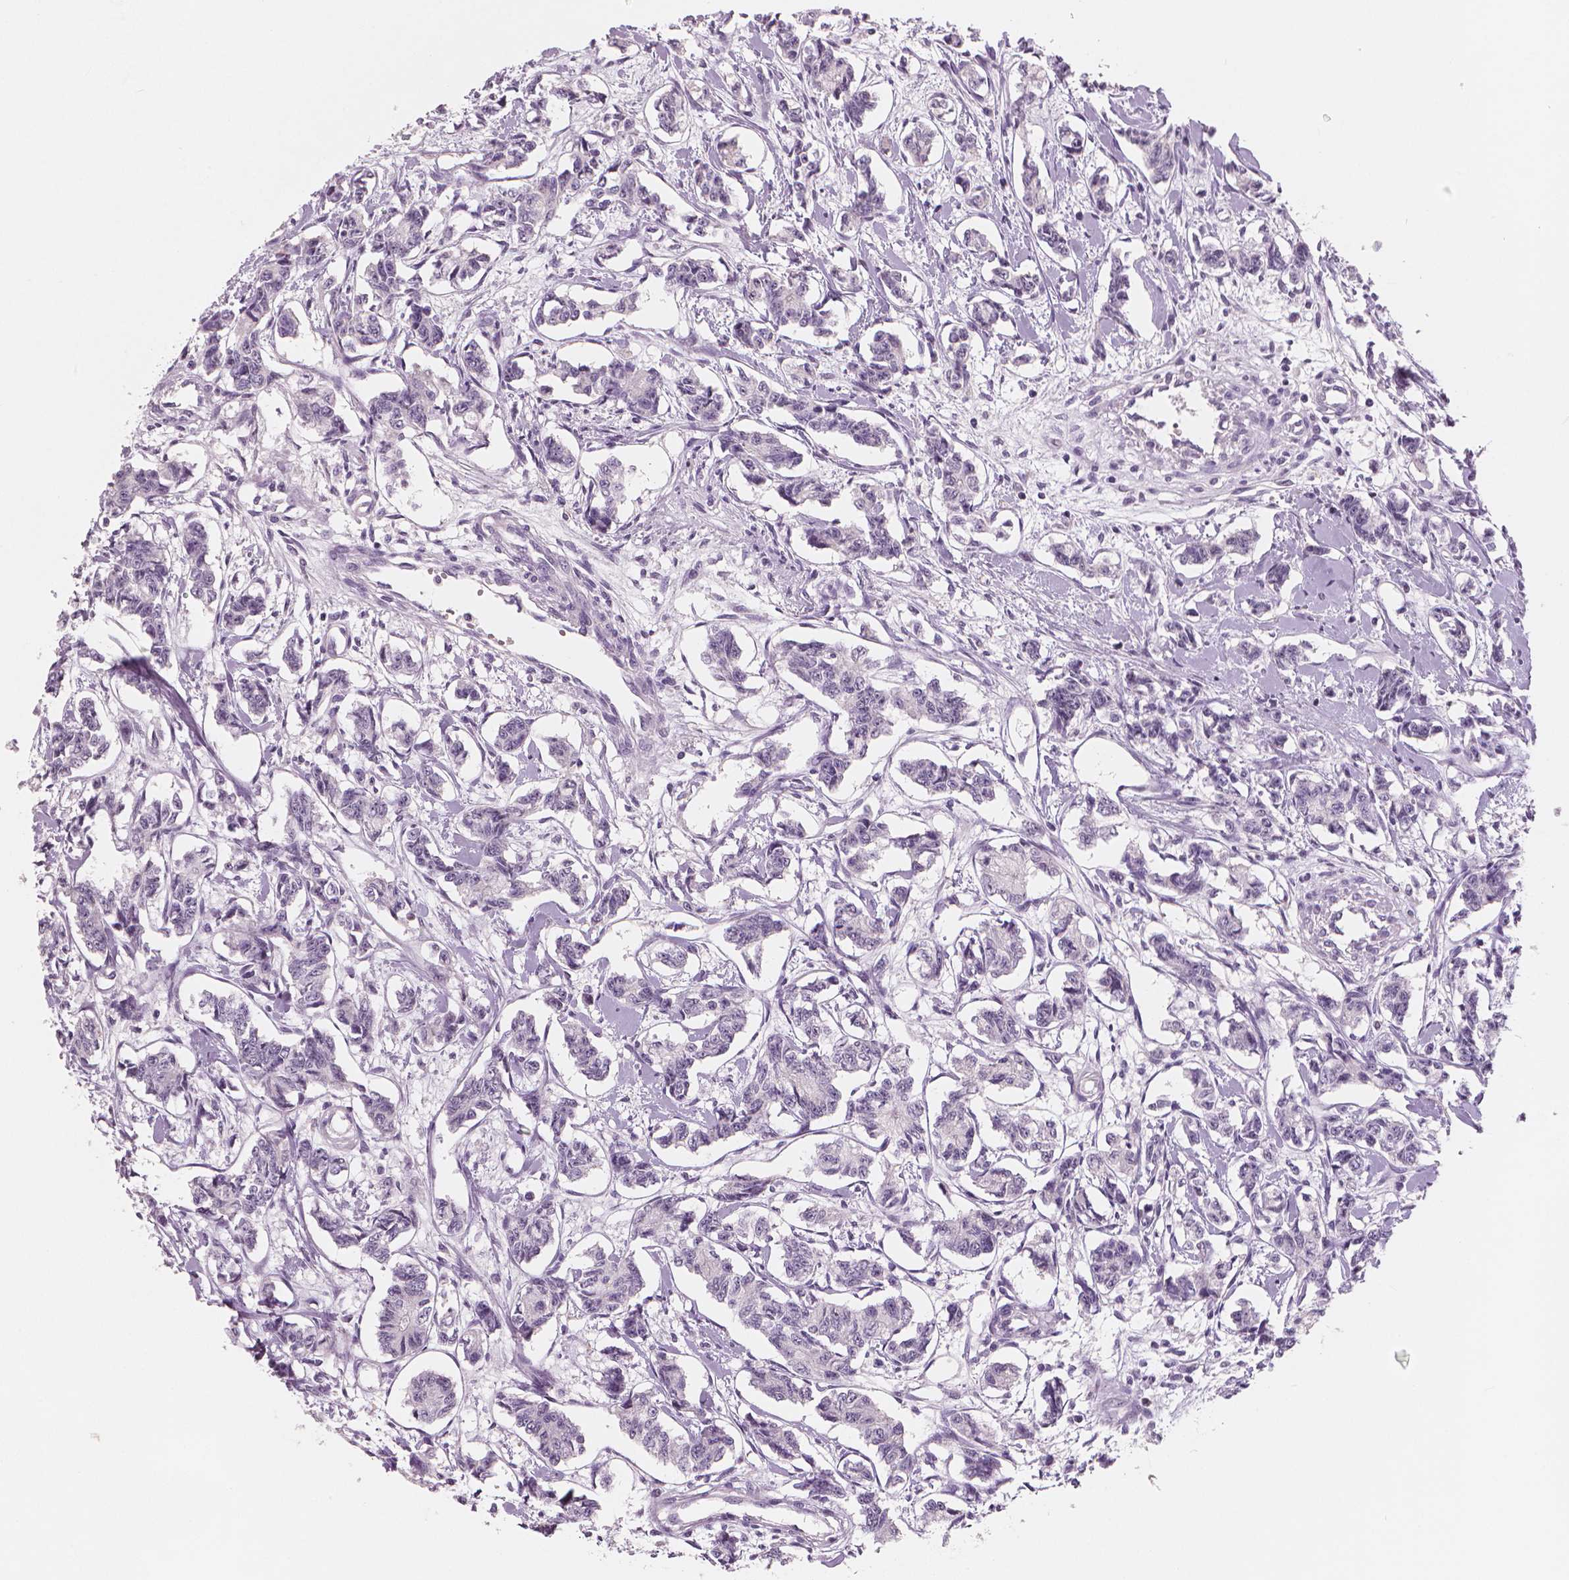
{"staining": {"intensity": "negative", "quantity": "none", "location": "none"}, "tissue": "carcinoid", "cell_type": "Tumor cells", "image_type": "cancer", "snomed": [{"axis": "morphology", "description": "Carcinoid, malignant, NOS"}, {"axis": "topography", "description": "Kidney"}], "caption": "Immunohistochemistry (IHC) image of human carcinoid stained for a protein (brown), which displays no expression in tumor cells.", "gene": "RNASE7", "patient": {"sex": "female", "age": 41}}